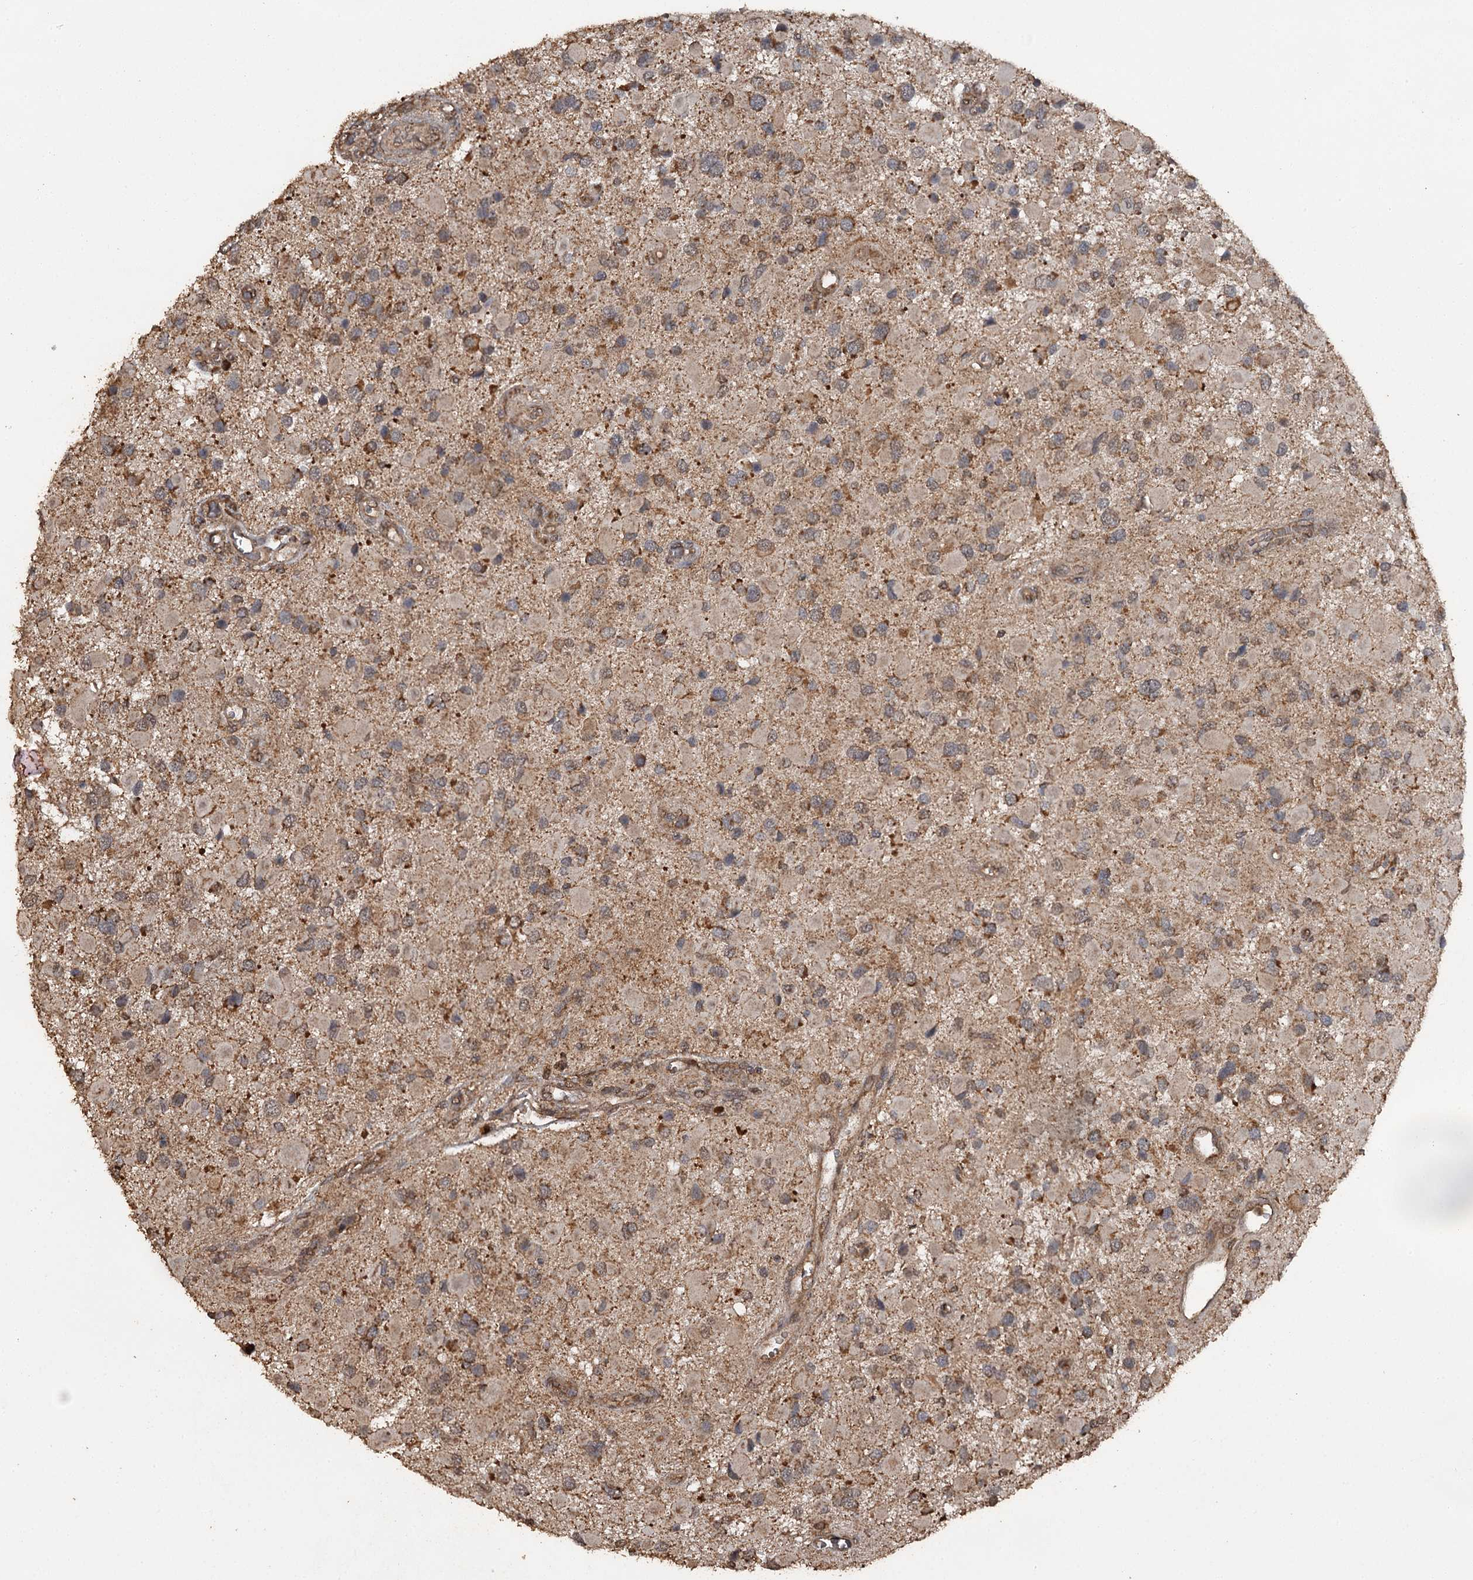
{"staining": {"intensity": "moderate", "quantity": ">75%", "location": "cytoplasmic/membranous"}, "tissue": "glioma", "cell_type": "Tumor cells", "image_type": "cancer", "snomed": [{"axis": "morphology", "description": "Glioma, malignant, High grade"}, {"axis": "topography", "description": "Brain"}], "caption": "Tumor cells reveal moderate cytoplasmic/membranous expression in about >75% of cells in glioma.", "gene": "WIPI1", "patient": {"sex": "male", "age": 53}}